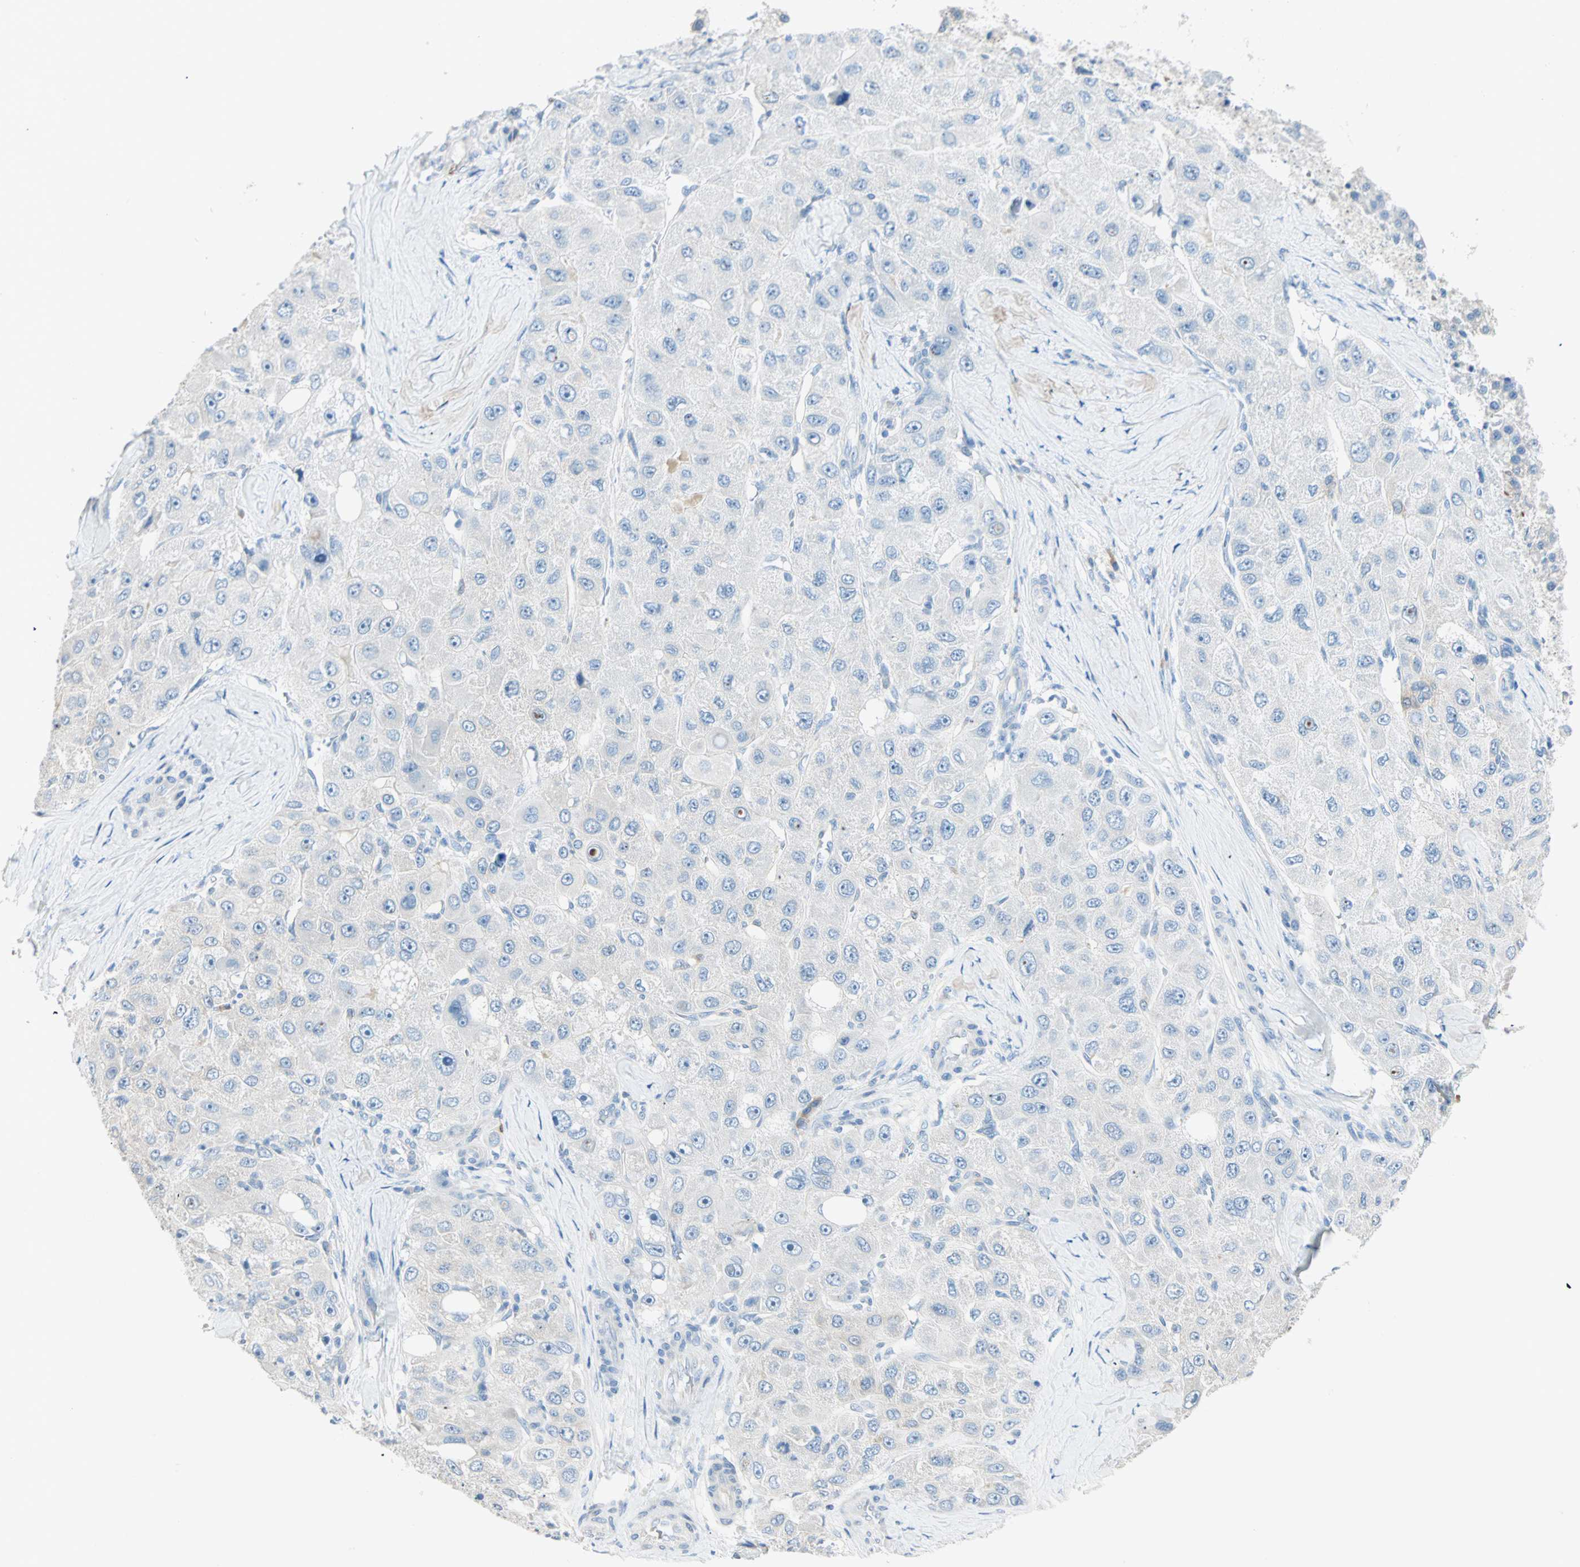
{"staining": {"intensity": "negative", "quantity": "none", "location": "none"}, "tissue": "liver cancer", "cell_type": "Tumor cells", "image_type": "cancer", "snomed": [{"axis": "morphology", "description": "Carcinoma, Hepatocellular, NOS"}, {"axis": "topography", "description": "Liver"}], "caption": "IHC photomicrograph of liver cancer stained for a protein (brown), which demonstrates no expression in tumor cells.", "gene": "ATF6", "patient": {"sex": "male", "age": 80}}